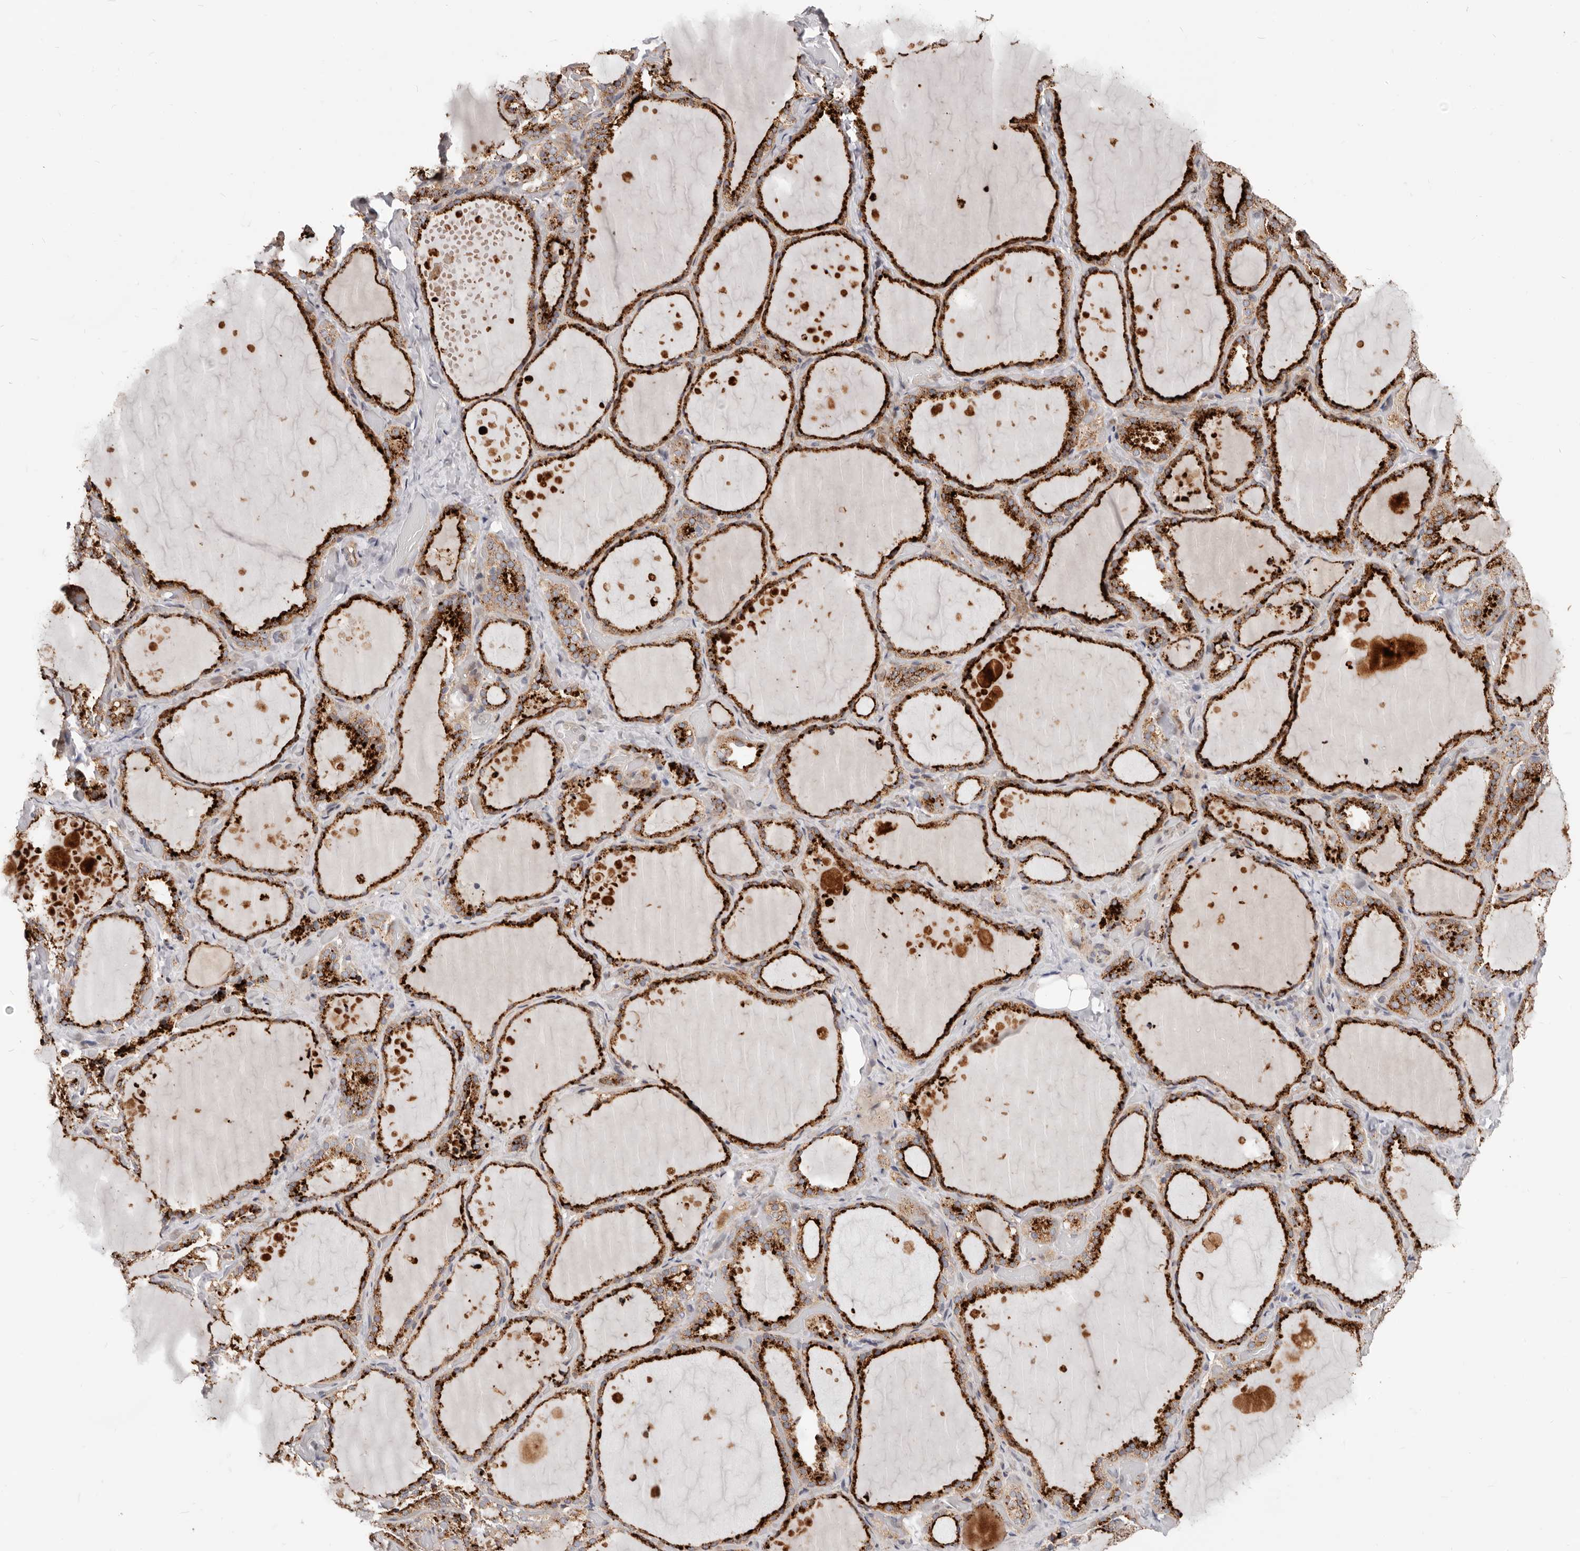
{"staining": {"intensity": "strong", "quantity": ">75%", "location": "cytoplasmic/membranous"}, "tissue": "thyroid gland", "cell_type": "Glandular cells", "image_type": "normal", "snomed": [{"axis": "morphology", "description": "Normal tissue, NOS"}, {"axis": "topography", "description": "Thyroid gland"}], "caption": "Immunohistochemical staining of normal thyroid gland exhibits >75% levels of strong cytoplasmic/membranous protein expression in approximately >75% of glandular cells. The protein of interest is stained brown, and the nuclei are stained in blue (DAB IHC with brightfield microscopy, high magnification).", "gene": "TOR3A", "patient": {"sex": "female", "age": 44}}